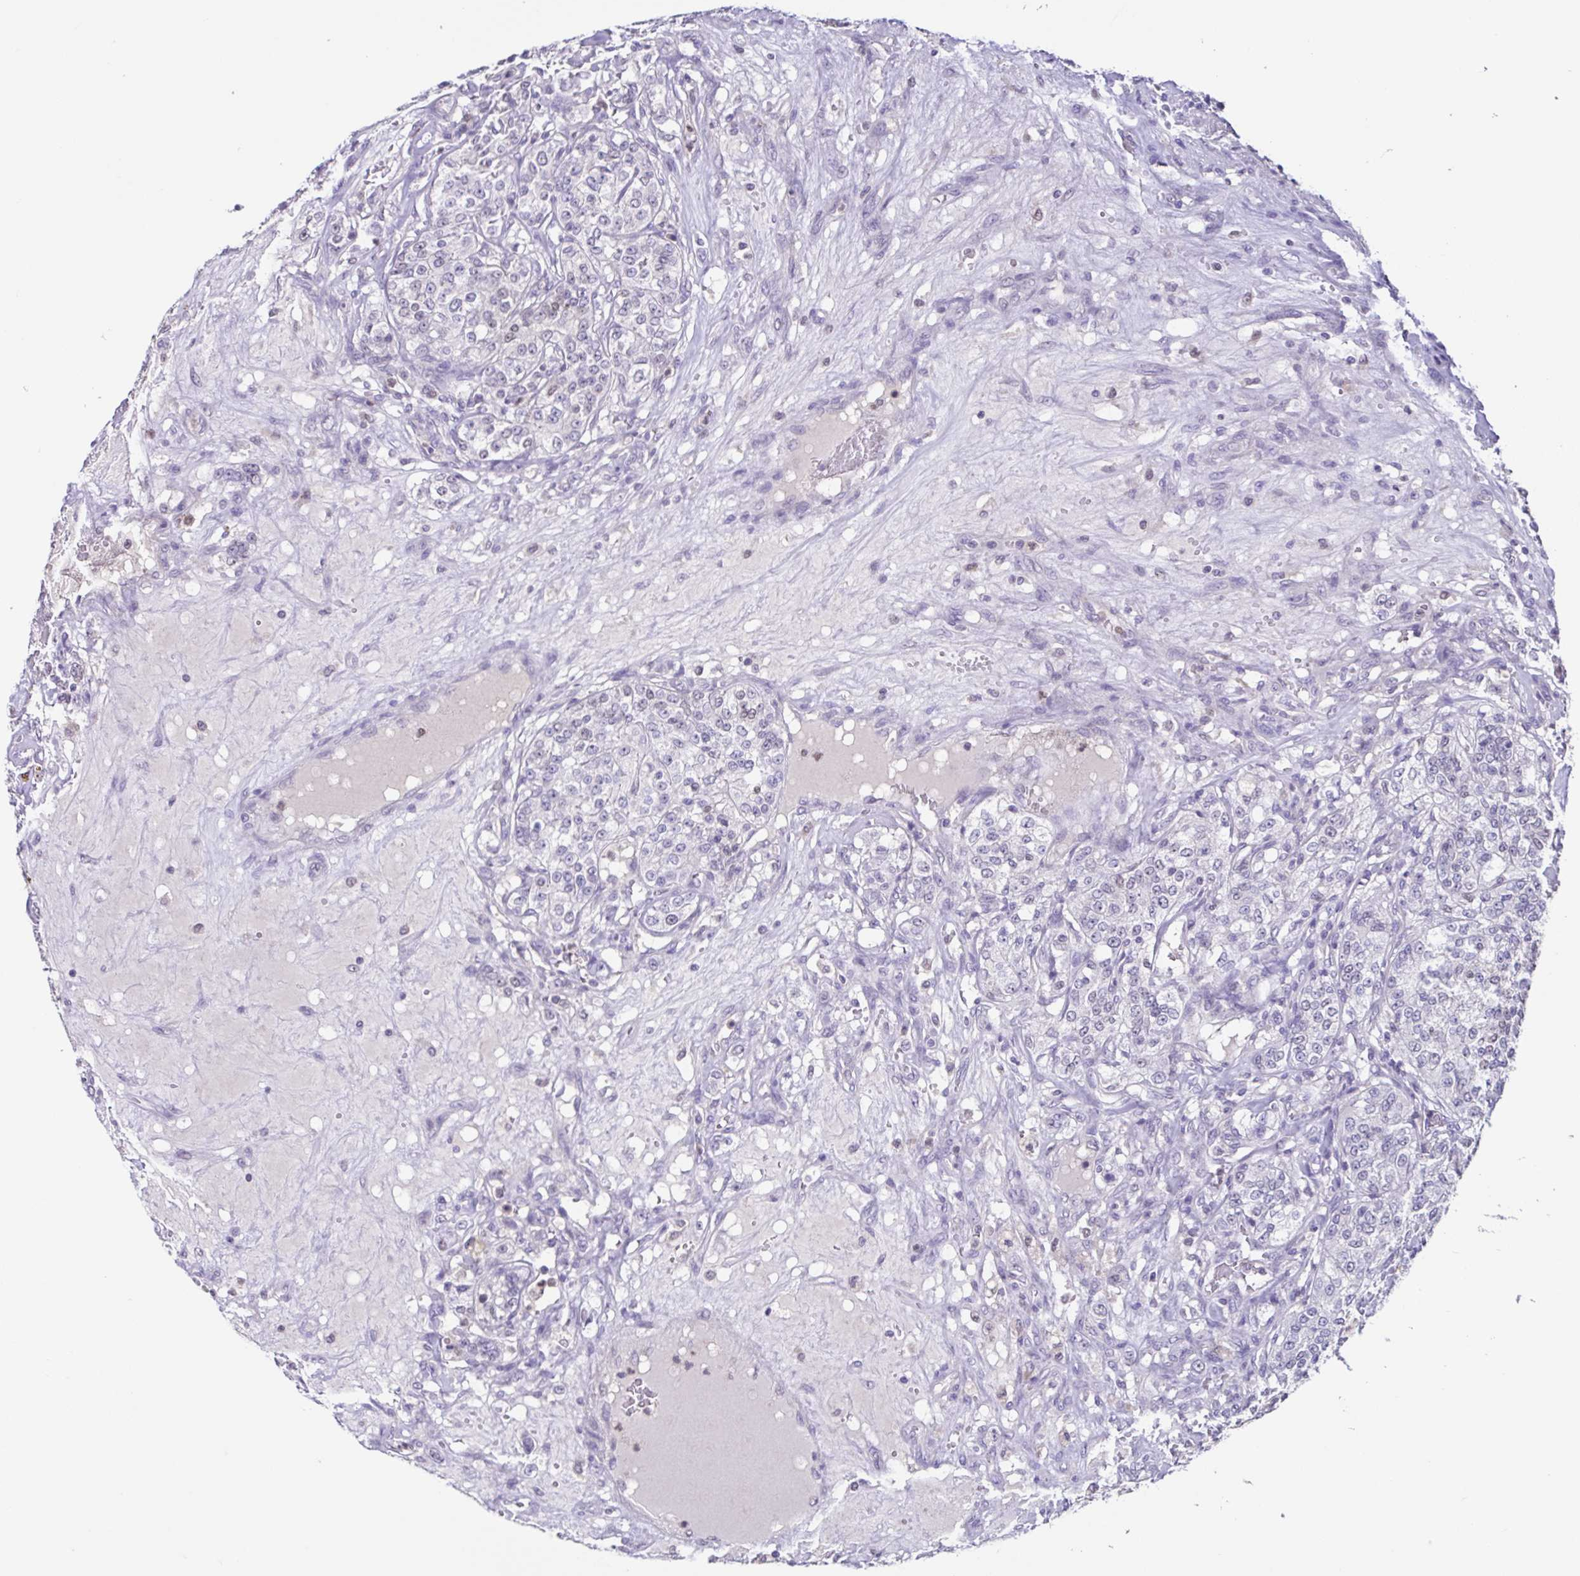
{"staining": {"intensity": "negative", "quantity": "none", "location": "none"}, "tissue": "renal cancer", "cell_type": "Tumor cells", "image_type": "cancer", "snomed": [{"axis": "morphology", "description": "Adenocarcinoma, NOS"}, {"axis": "topography", "description": "Kidney"}], "caption": "Tumor cells show no significant protein expression in renal cancer.", "gene": "ACTRT3", "patient": {"sex": "female", "age": 63}}